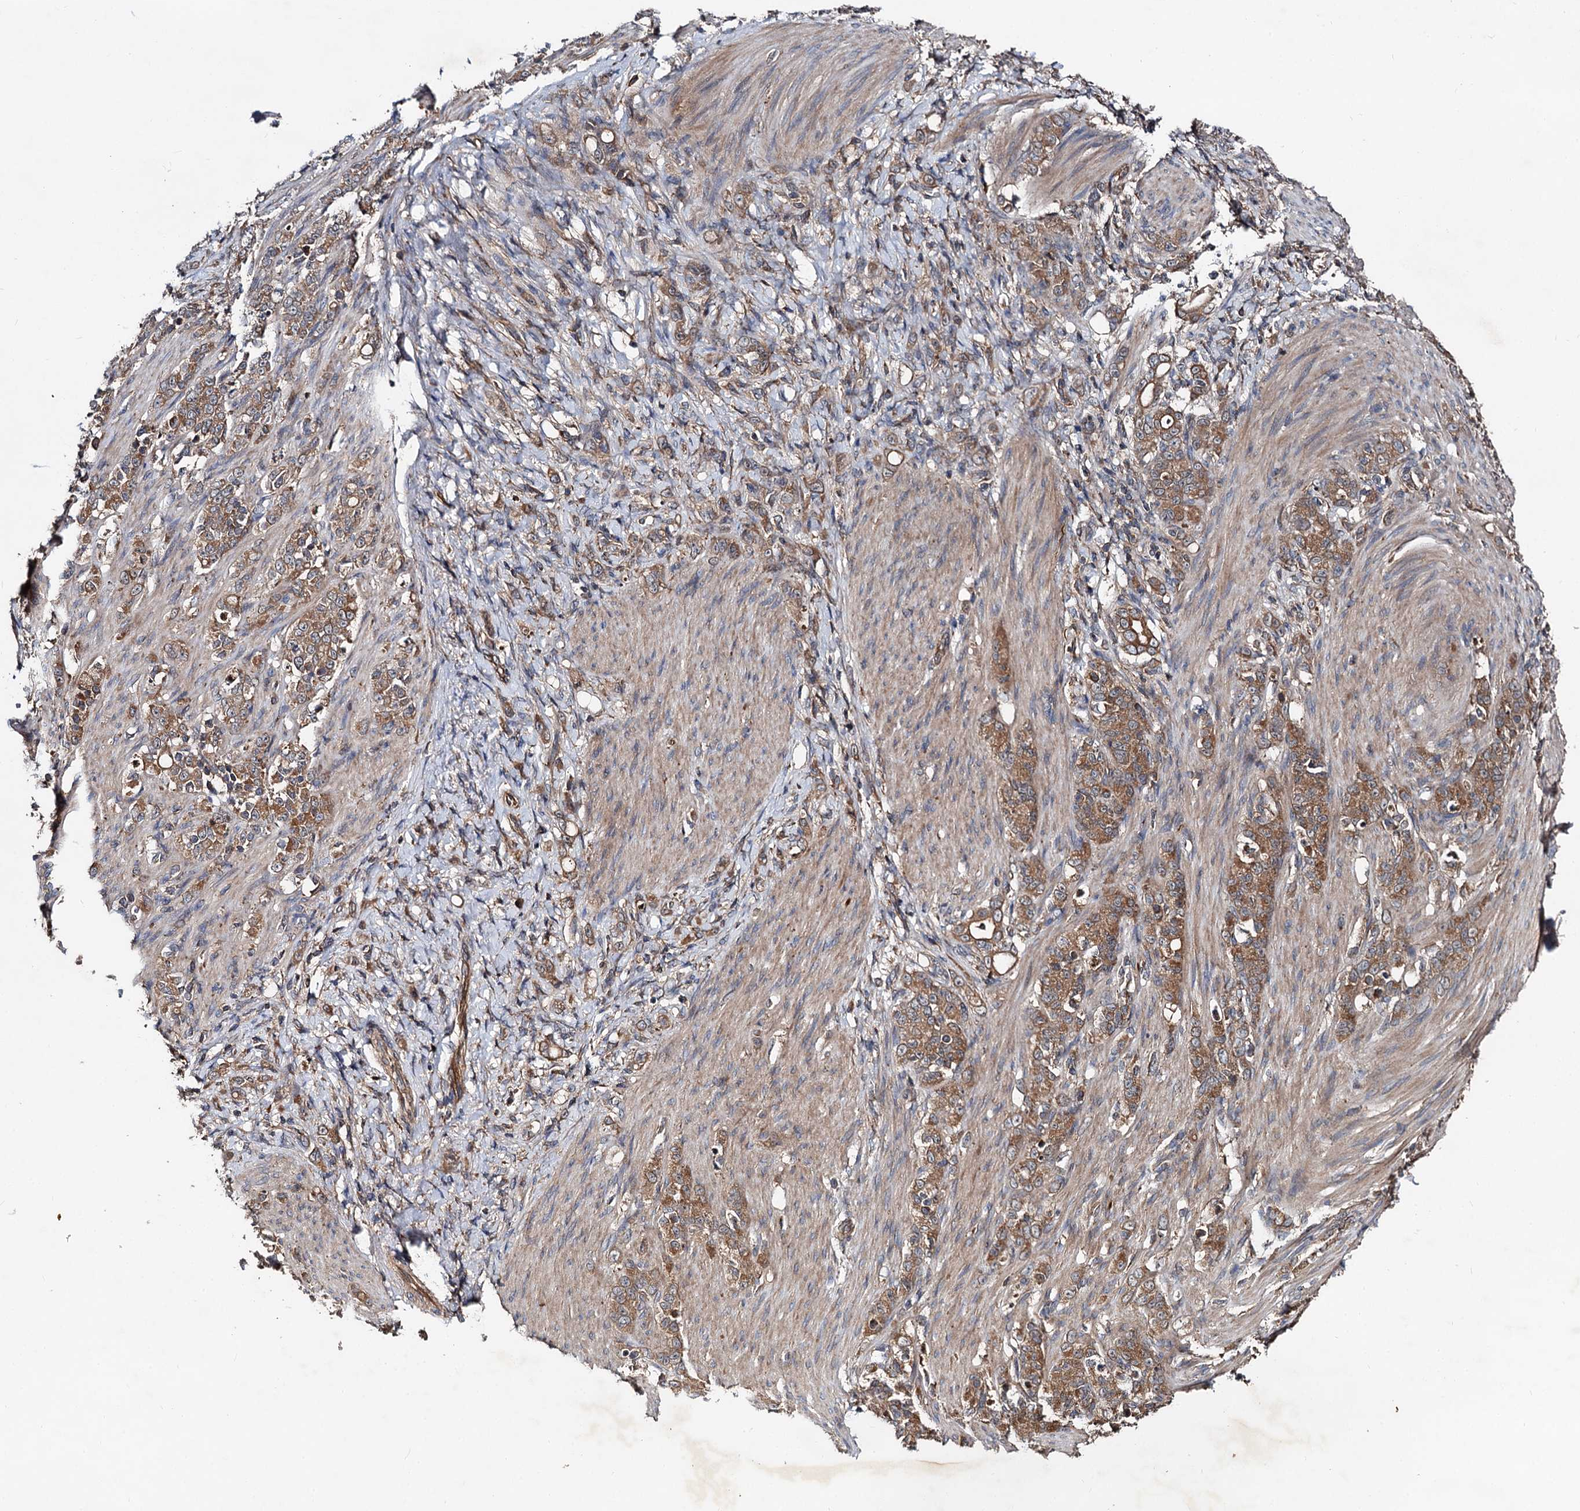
{"staining": {"intensity": "moderate", "quantity": ">75%", "location": "cytoplasmic/membranous"}, "tissue": "stomach cancer", "cell_type": "Tumor cells", "image_type": "cancer", "snomed": [{"axis": "morphology", "description": "Adenocarcinoma, NOS"}, {"axis": "topography", "description": "Stomach"}], "caption": "Immunohistochemistry photomicrograph of neoplastic tissue: stomach cancer (adenocarcinoma) stained using immunohistochemistry reveals medium levels of moderate protein expression localized specifically in the cytoplasmic/membranous of tumor cells, appearing as a cytoplasmic/membranous brown color.", "gene": "TEX9", "patient": {"sex": "female", "age": 79}}